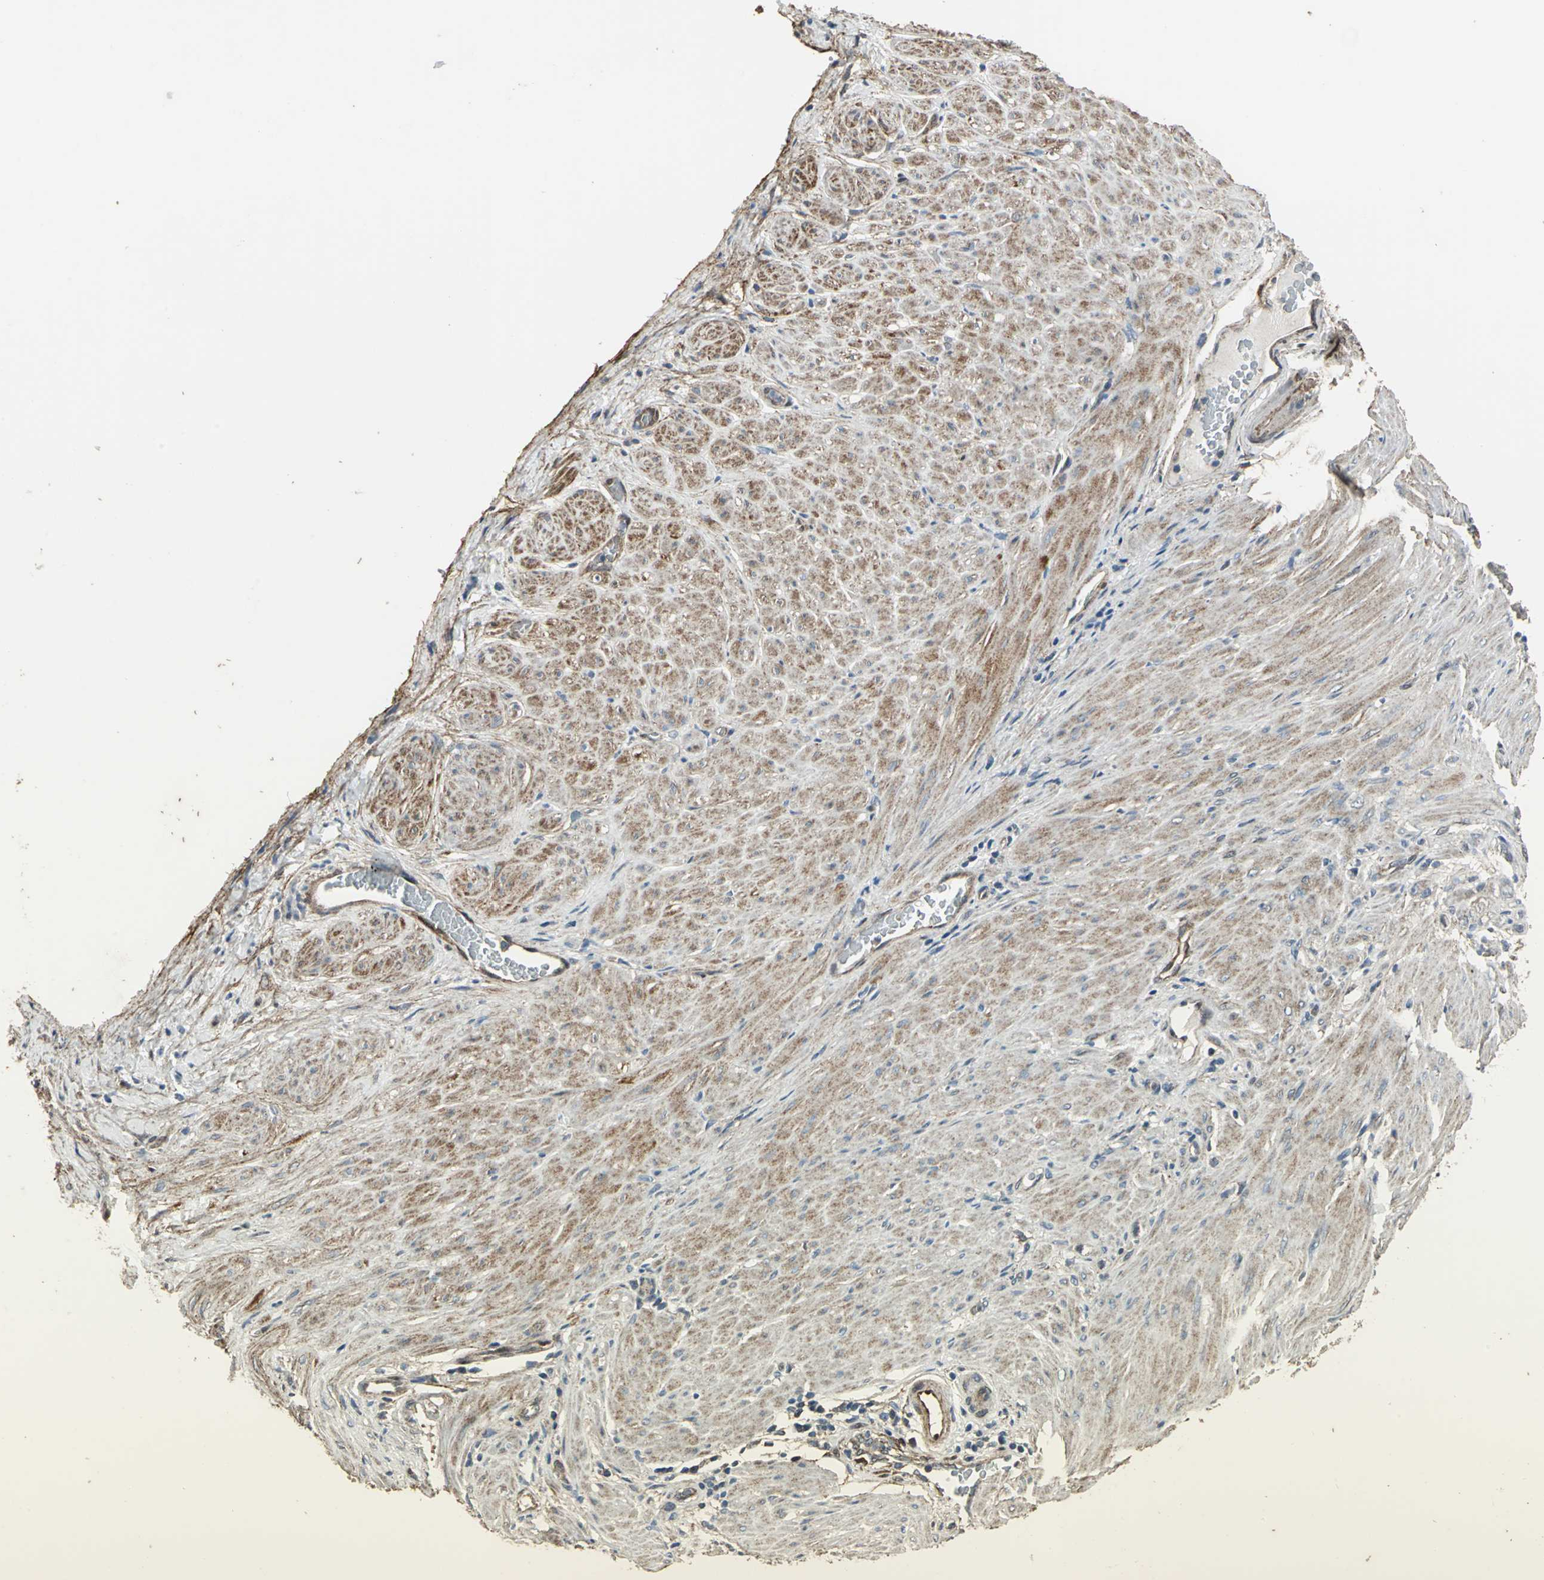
{"staining": {"intensity": "weak", "quantity": "25%-75%", "location": "cytoplasmic/membranous"}, "tissue": "stomach cancer", "cell_type": "Tumor cells", "image_type": "cancer", "snomed": [{"axis": "morphology", "description": "Adenocarcinoma, NOS"}, {"axis": "topography", "description": "Stomach"}], "caption": "This histopathology image exhibits stomach cancer stained with IHC to label a protein in brown. The cytoplasmic/membranous of tumor cells show weak positivity for the protein. Nuclei are counter-stained blue.", "gene": "DNAJB4", "patient": {"sex": "male", "age": 82}}